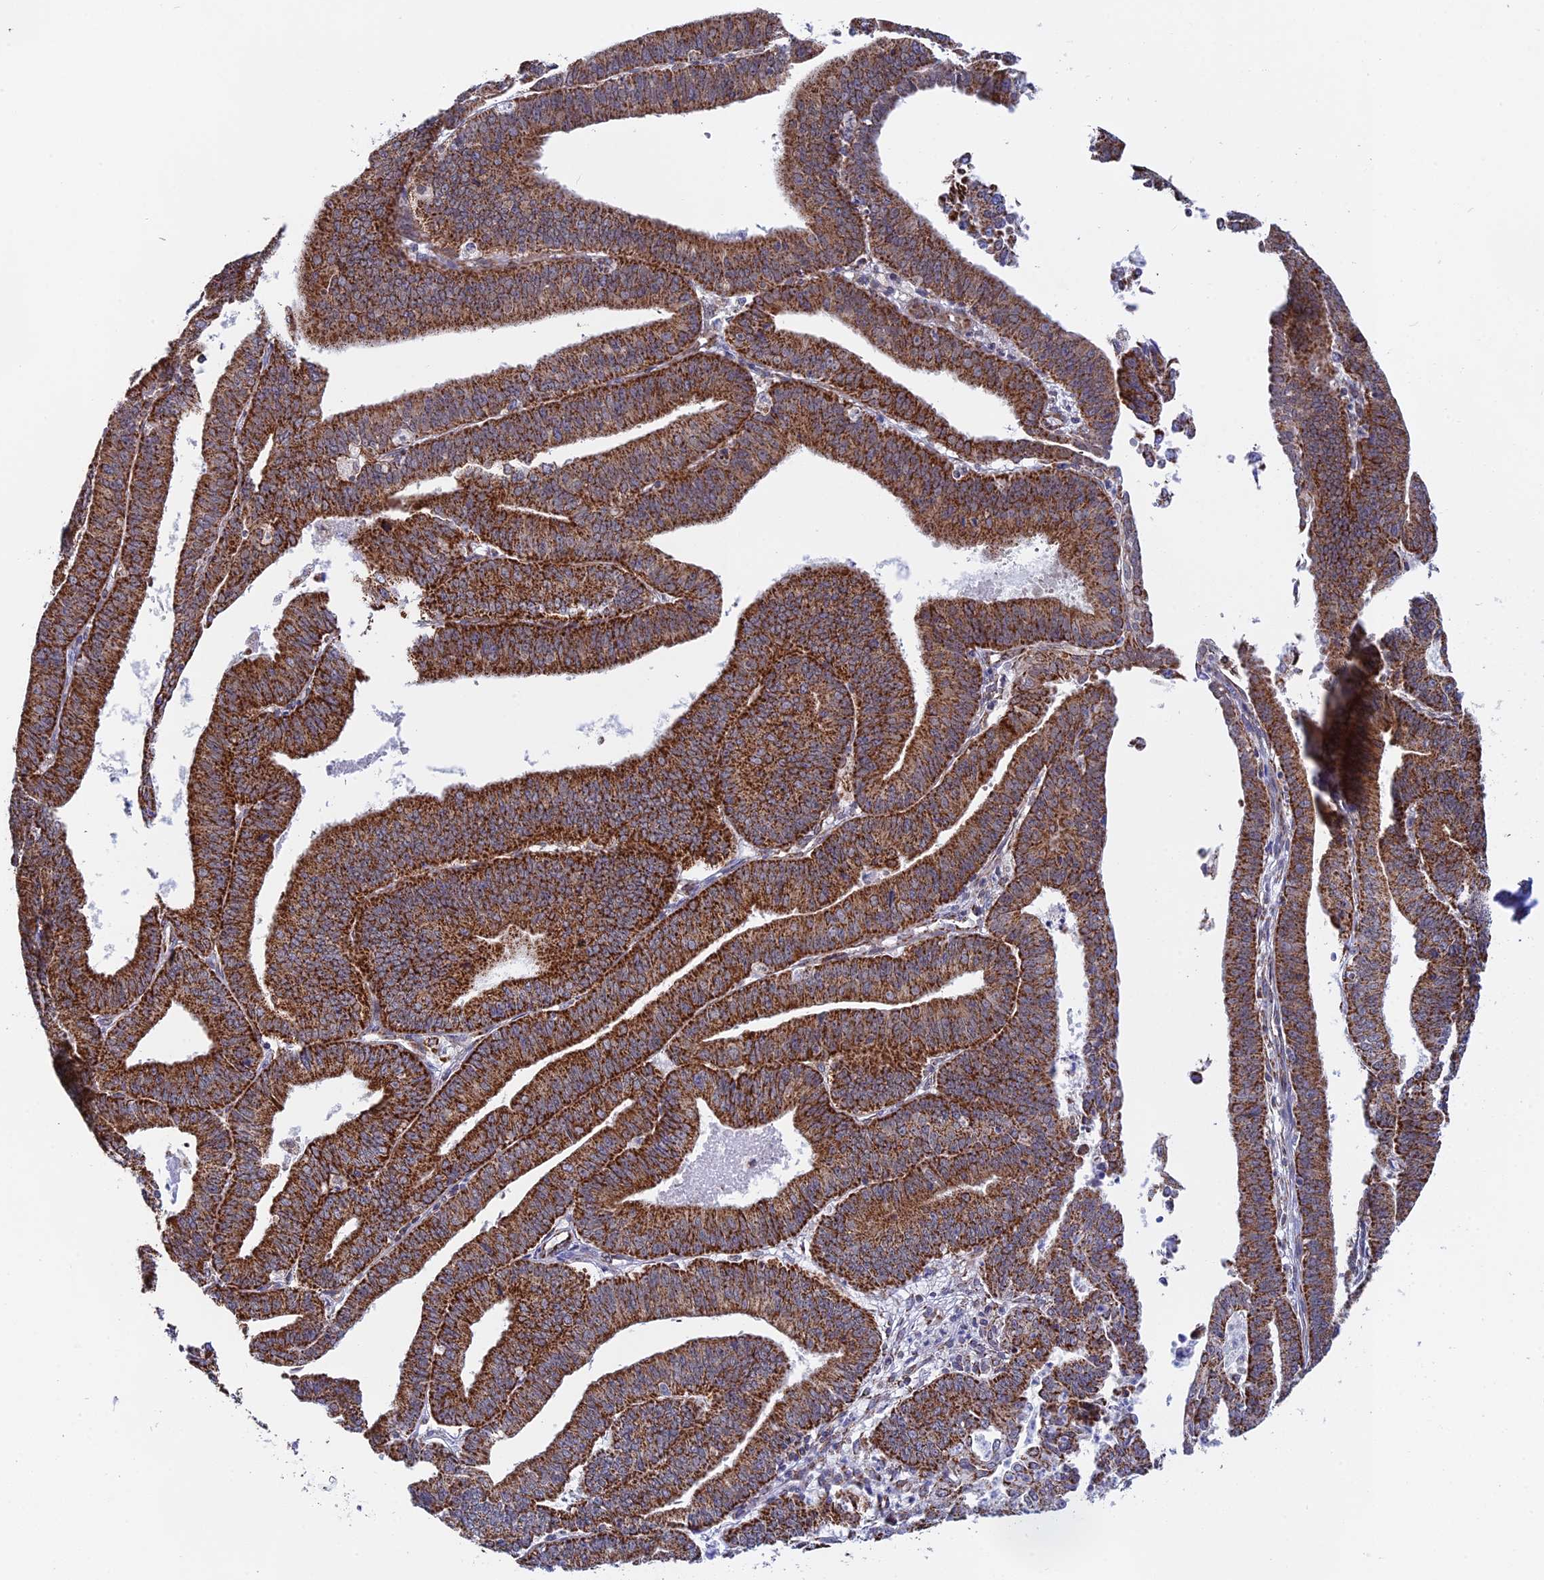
{"staining": {"intensity": "strong", "quantity": ">75%", "location": "cytoplasmic/membranous"}, "tissue": "endometrial cancer", "cell_type": "Tumor cells", "image_type": "cancer", "snomed": [{"axis": "morphology", "description": "Adenocarcinoma, NOS"}, {"axis": "topography", "description": "Endometrium"}], "caption": "Endometrial adenocarcinoma stained with a brown dye shows strong cytoplasmic/membranous positive expression in about >75% of tumor cells.", "gene": "CDC16", "patient": {"sex": "female", "age": 73}}